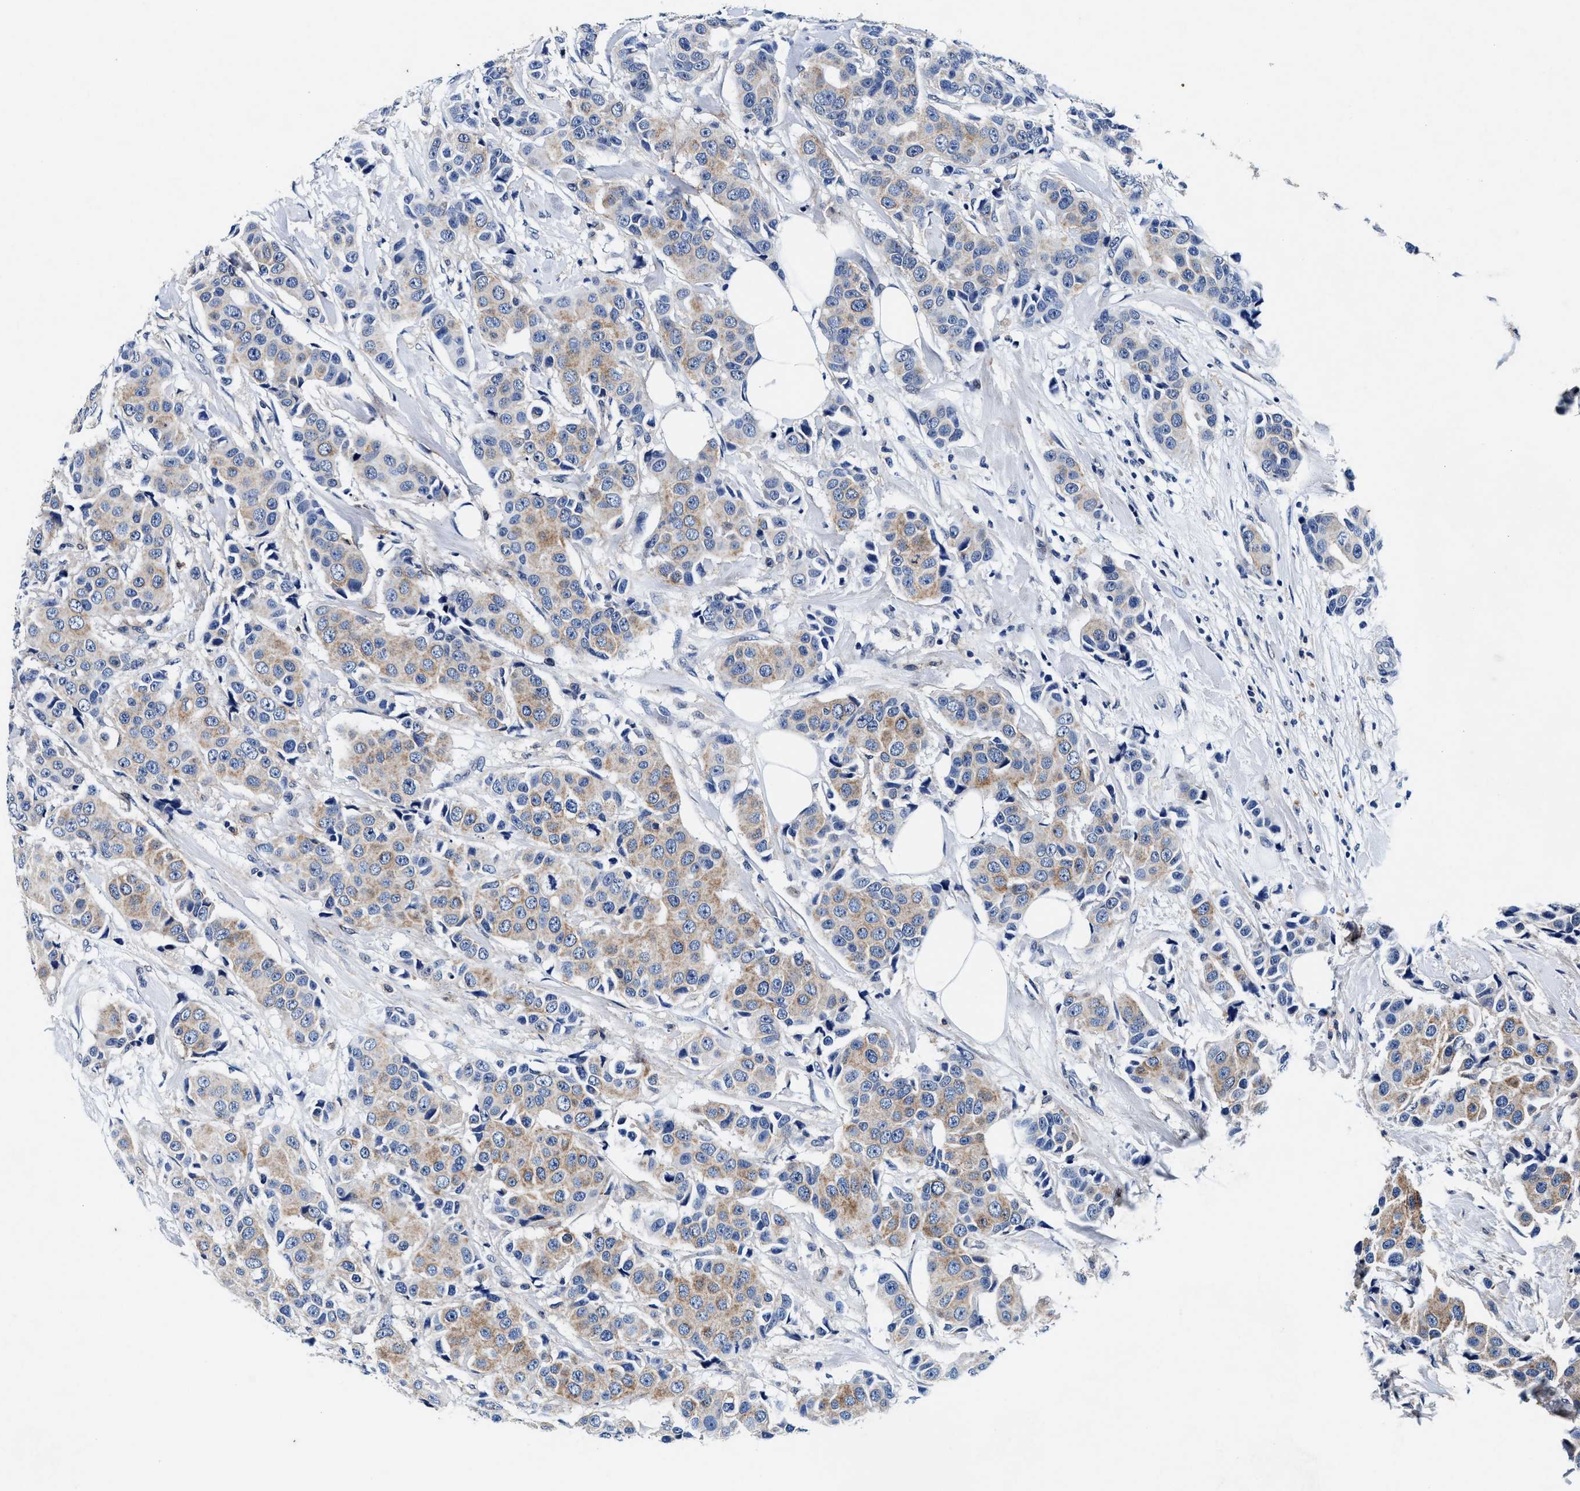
{"staining": {"intensity": "weak", "quantity": "25%-75%", "location": "cytoplasmic/membranous"}, "tissue": "breast cancer", "cell_type": "Tumor cells", "image_type": "cancer", "snomed": [{"axis": "morphology", "description": "Normal tissue, NOS"}, {"axis": "morphology", "description": "Duct carcinoma"}, {"axis": "topography", "description": "Breast"}], "caption": "Immunohistochemical staining of breast cancer (infiltrating ductal carcinoma) demonstrates low levels of weak cytoplasmic/membranous positivity in about 25%-75% of tumor cells. (IHC, brightfield microscopy, high magnification).", "gene": "SLC8A1", "patient": {"sex": "female", "age": 39}}